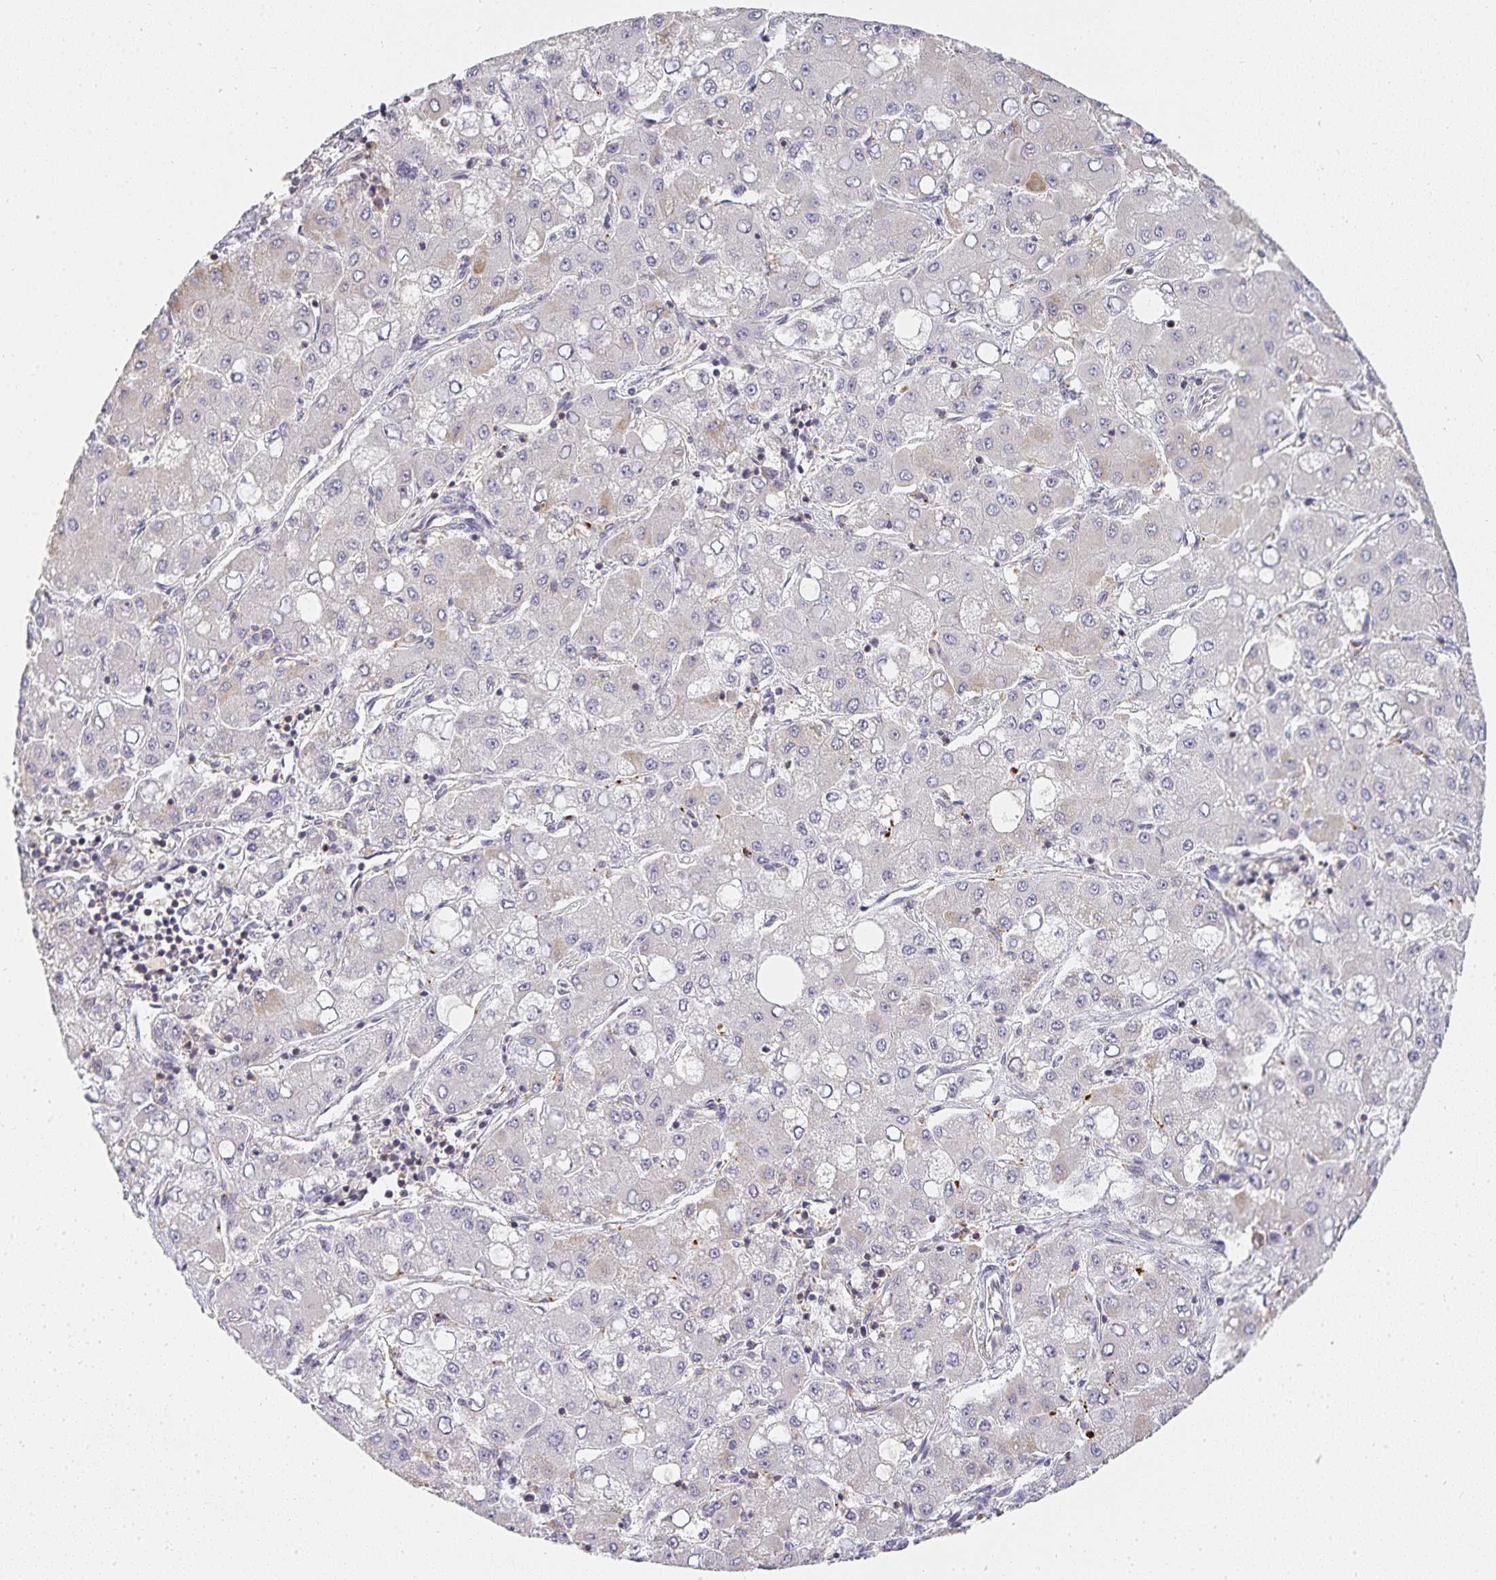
{"staining": {"intensity": "negative", "quantity": "none", "location": "none"}, "tissue": "liver cancer", "cell_type": "Tumor cells", "image_type": "cancer", "snomed": [{"axis": "morphology", "description": "Carcinoma, Hepatocellular, NOS"}, {"axis": "topography", "description": "Liver"}], "caption": "This is an immunohistochemistry (IHC) image of hepatocellular carcinoma (liver). There is no staining in tumor cells.", "gene": "GATA3", "patient": {"sex": "male", "age": 40}}